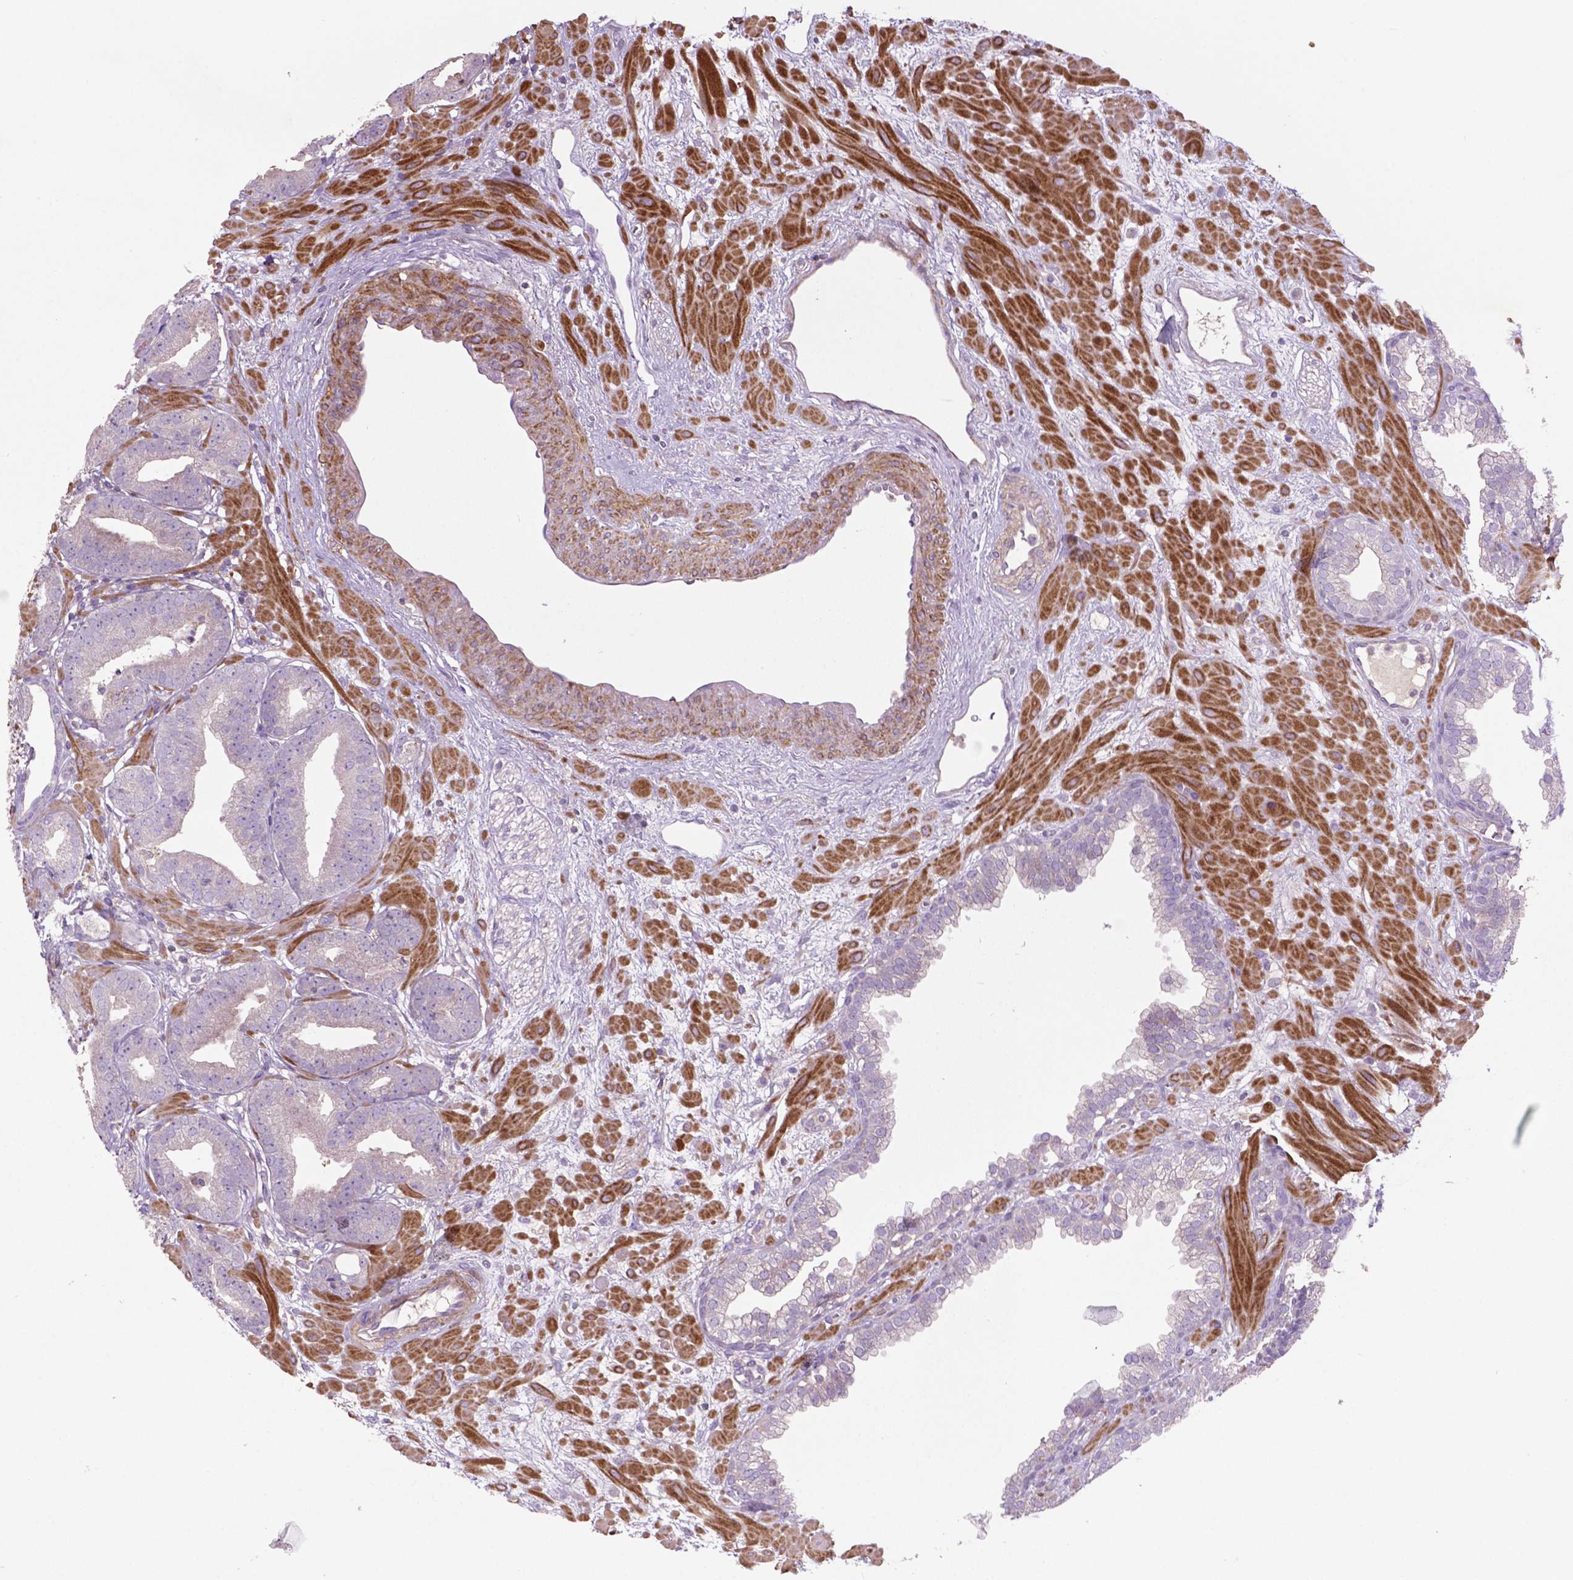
{"staining": {"intensity": "negative", "quantity": "none", "location": "none"}, "tissue": "prostate cancer", "cell_type": "Tumor cells", "image_type": "cancer", "snomed": [{"axis": "morphology", "description": "Adenocarcinoma, Low grade"}, {"axis": "topography", "description": "Prostate"}], "caption": "Histopathology image shows no protein staining in tumor cells of prostate cancer tissue.", "gene": "BMP4", "patient": {"sex": "male", "age": 68}}